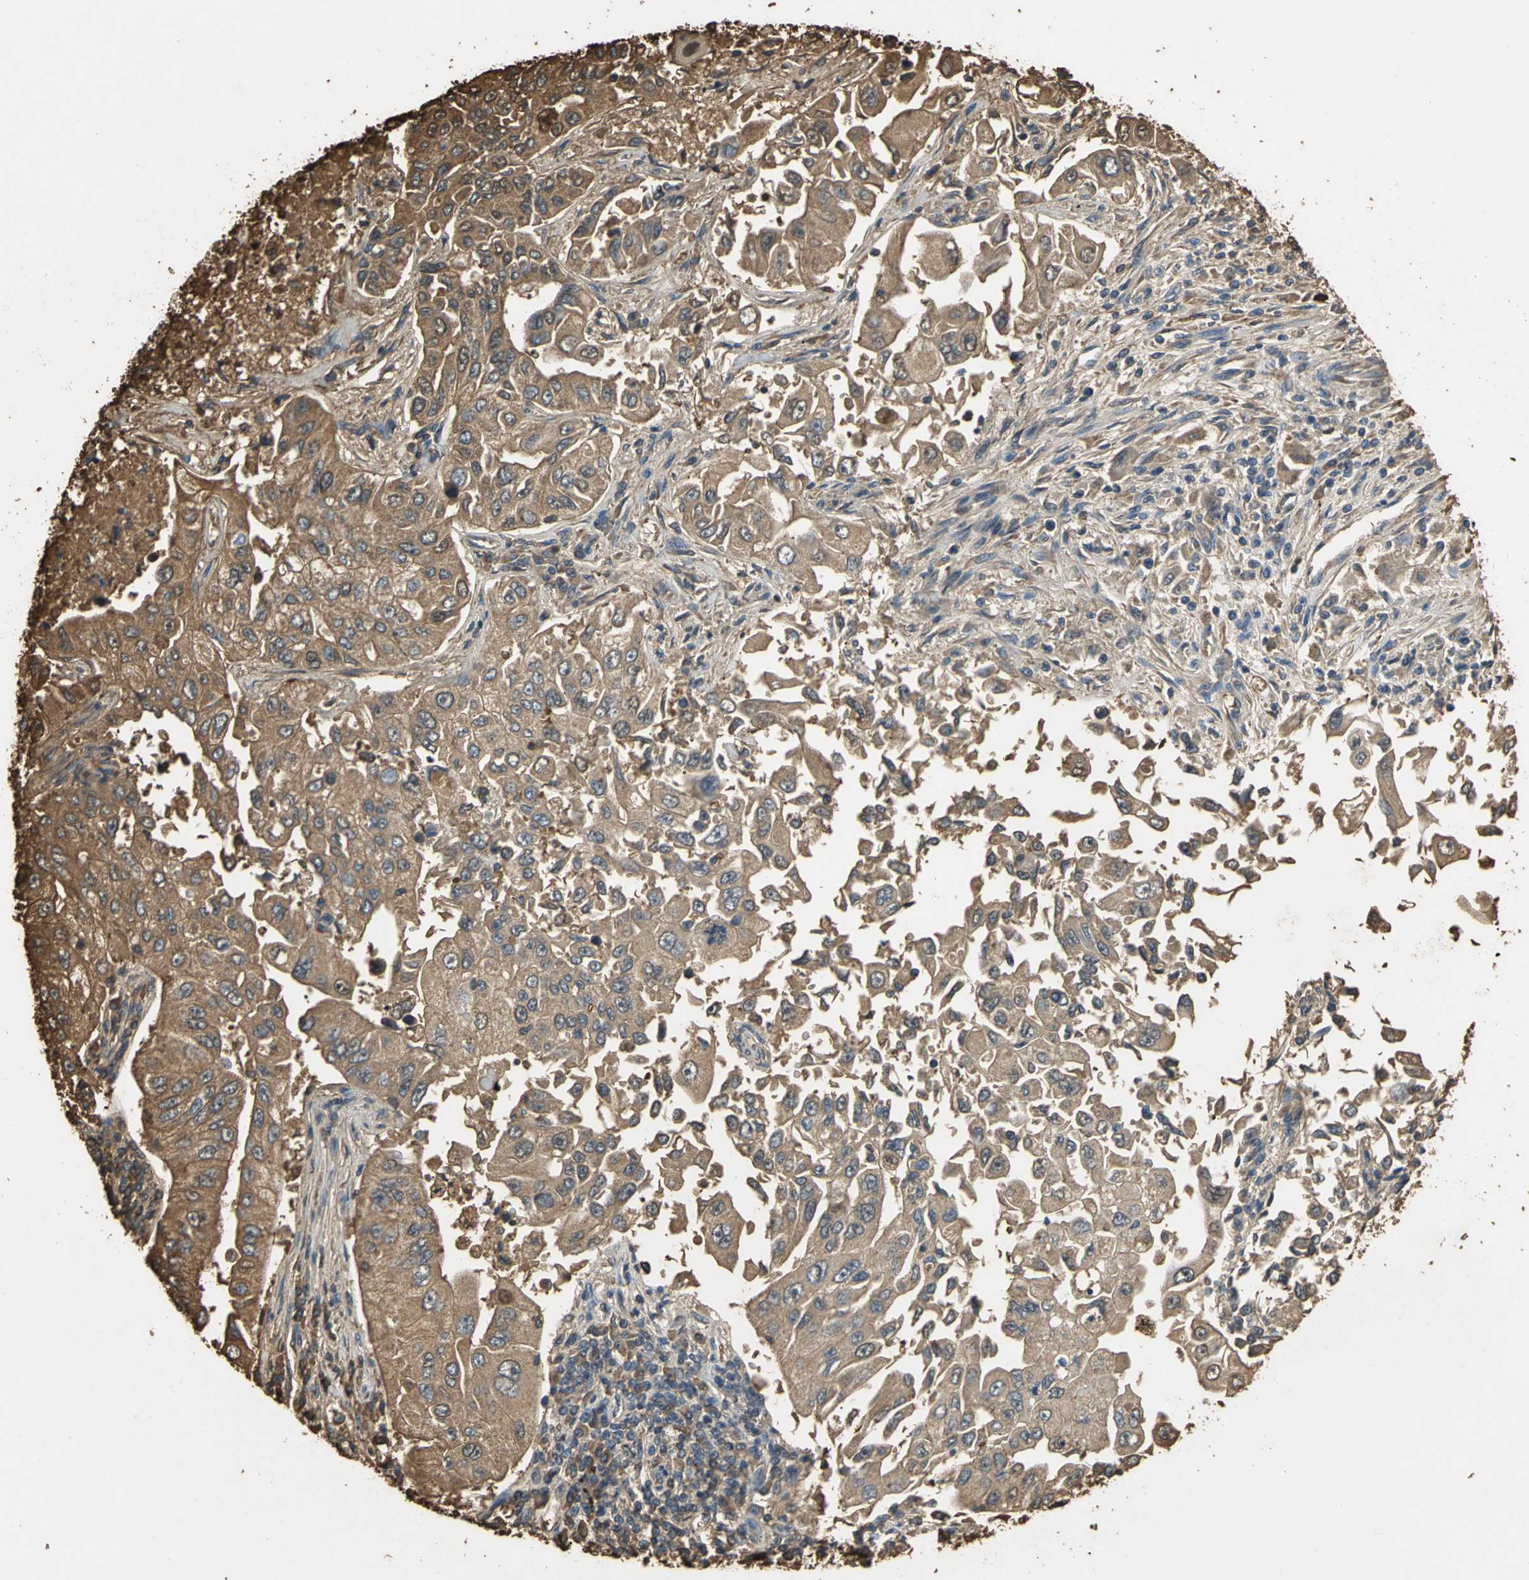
{"staining": {"intensity": "strong", "quantity": ">75%", "location": "cytoplasmic/membranous"}, "tissue": "lung cancer", "cell_type": "Tumor cells", "image_type": "cancer", "snomed": [{"axis": "morphology", "description": "Adenocarcinoma, NOS"}, {"axis": "topography", "description": "Lung"}], "caption": "Human lung cancer stained with a protein marker displays strong staining in tumor cells.", "gene": "TREM1", "patient": {"sex": "male", "age": 84}}